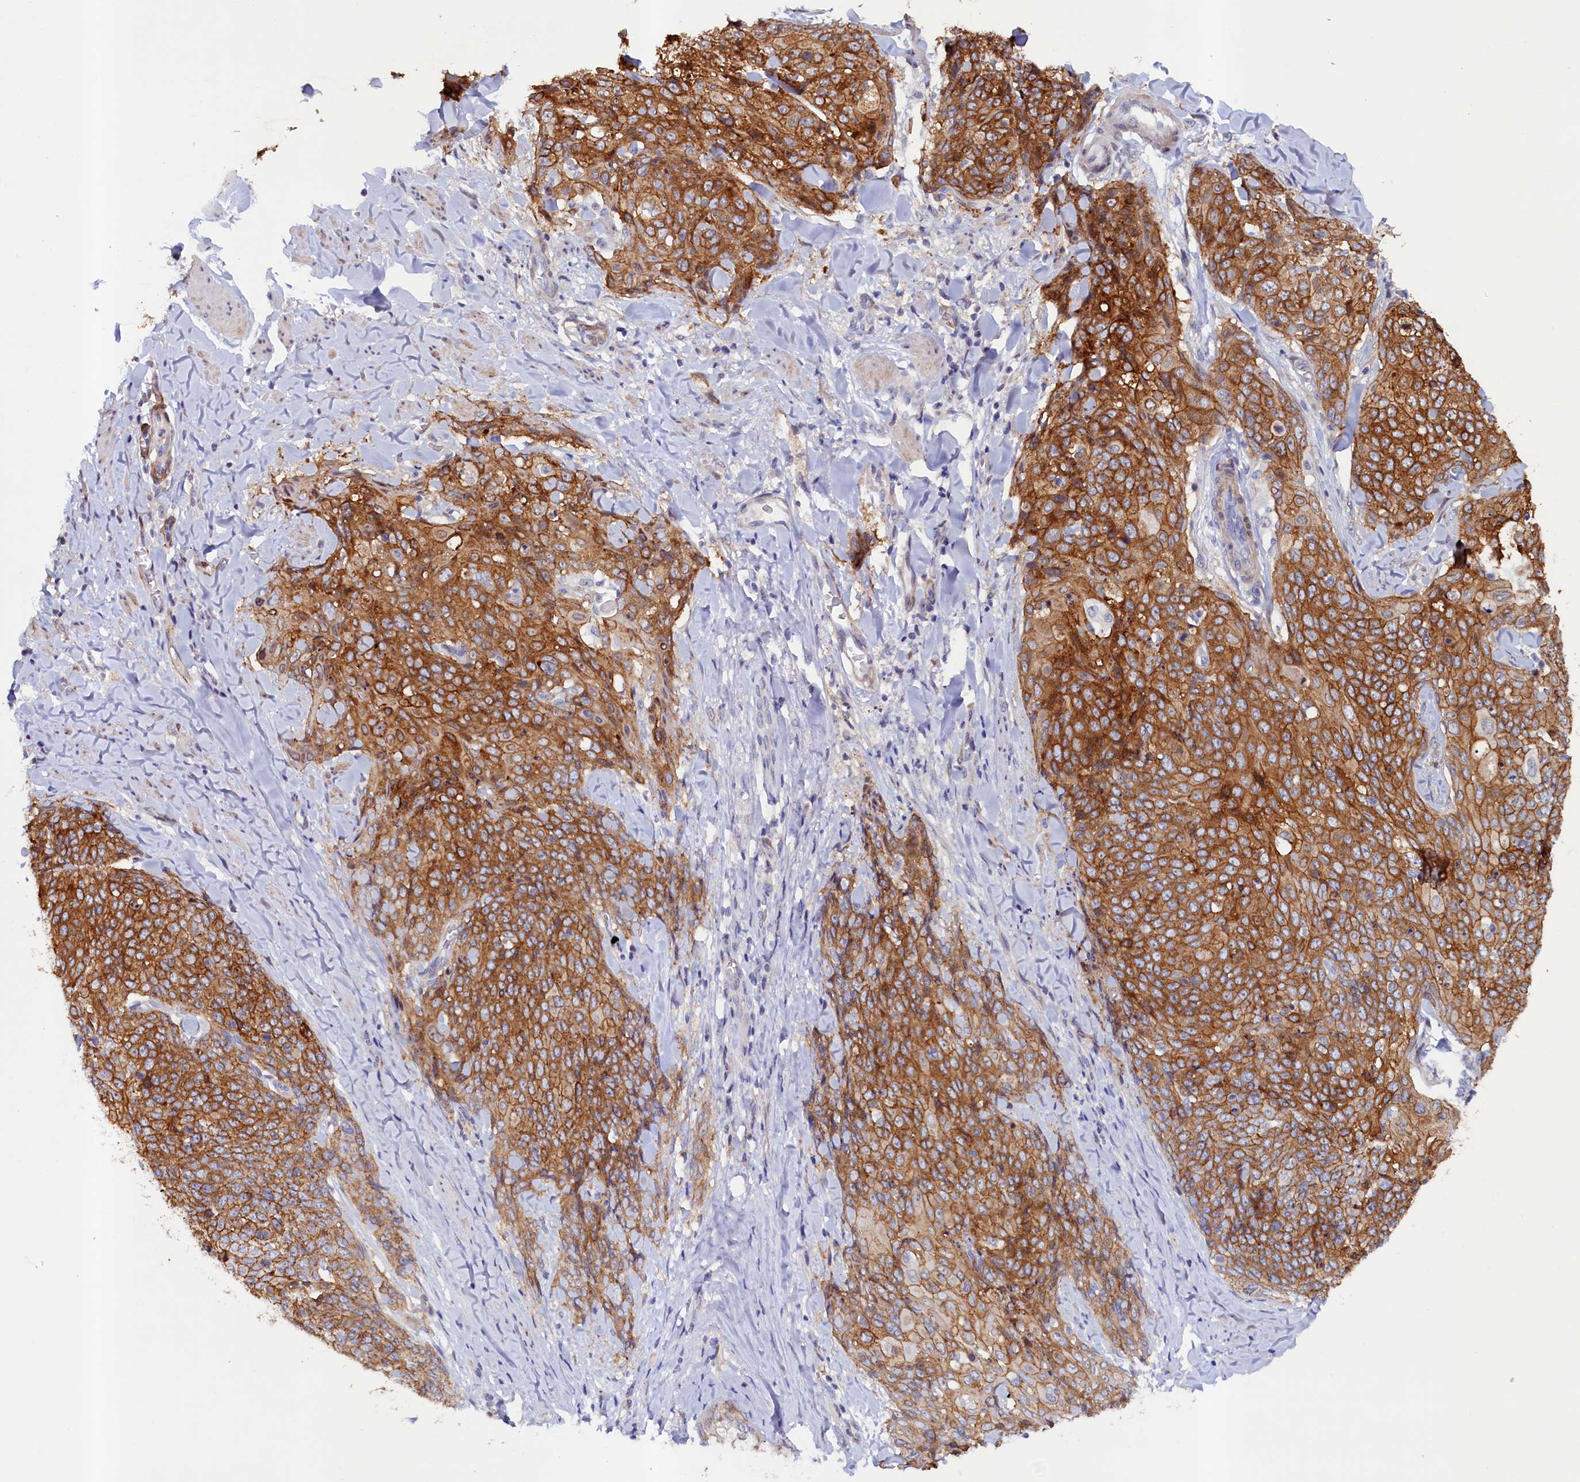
{"staining": {"intensity": "strong", "quantity": ">75%", "location": "cytoplasmic/membranous"}, "tissue": "skin cancer", "cell_type": "Tumor cells", "image_type": "cancer", "snomed": [{"axis": "morphology", "description": "Squamous cell carcinoma, NOS"}, {"axis": "topography", "description": "Skin"}, {"axis": "topography", "description": "Vulva"}], "caption": "About >75% of tumor cells in skin squamous cell carcinoma exhibit strong cytoplasmic/membranous protein staining as visualized by brown immunohistochemical staining.", "gene": "PACSIN3", "patient": {"sex": "female", "age": 85}}